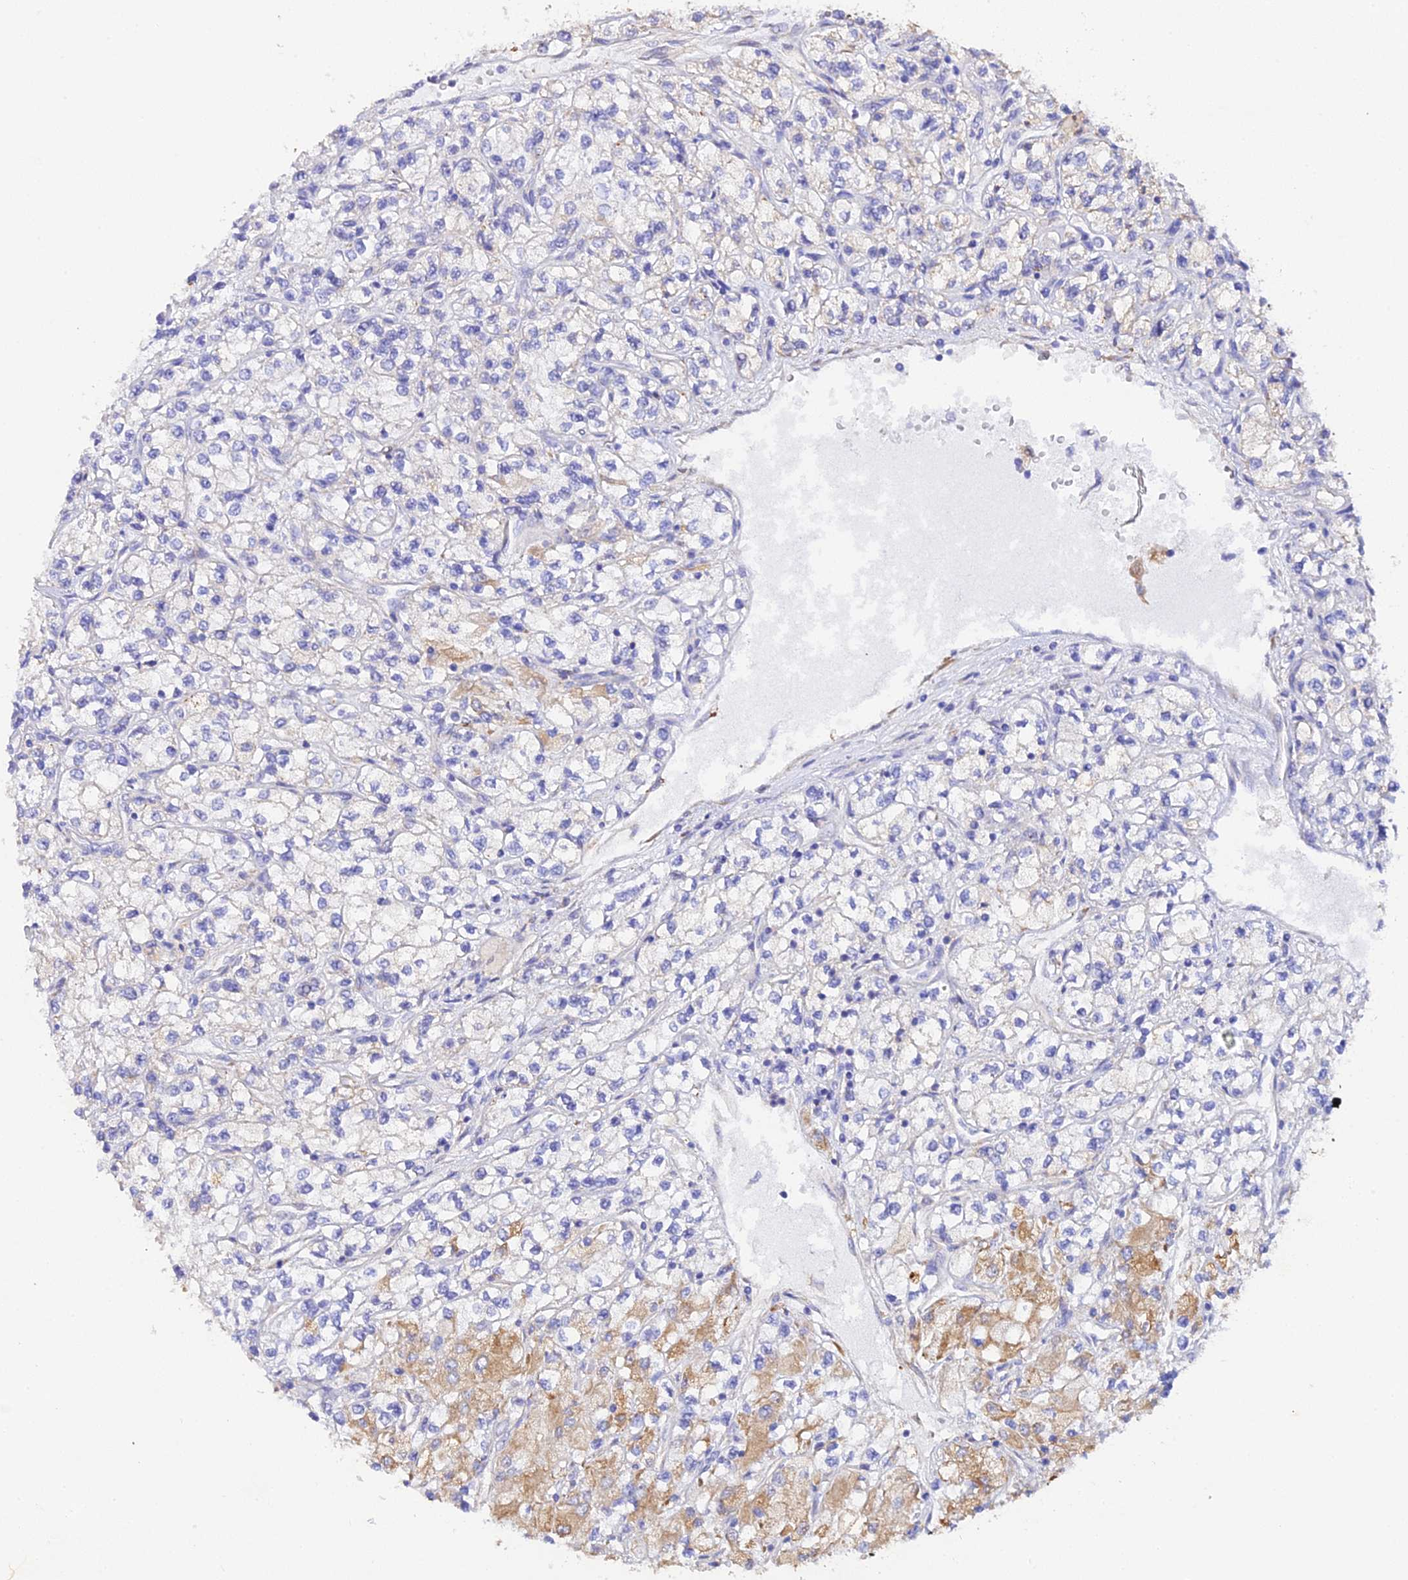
{"staining": {"intensity": "moderate", "quantity": "25%-75%", "location": "cytoplasmic/membranous"}, "tissue": "renal cancer", "cell_type": "Tumor cells", "image_type": "cancer", "snomed": [{"axis": "morphology", "description": "Adenocarcinoma, NOS"}, {"axis": "topography", "description": "Kidney"}], "caption": "Adenocarcinoma (renal) stained for a protein exhibits moderate cytoplasmic/membranous positivity in tumor cells. (Brightfield microscopy of DAB IHC at high magnification).", "gene": "CFAP45", "patient": {"sex": "male", "age": 80}}